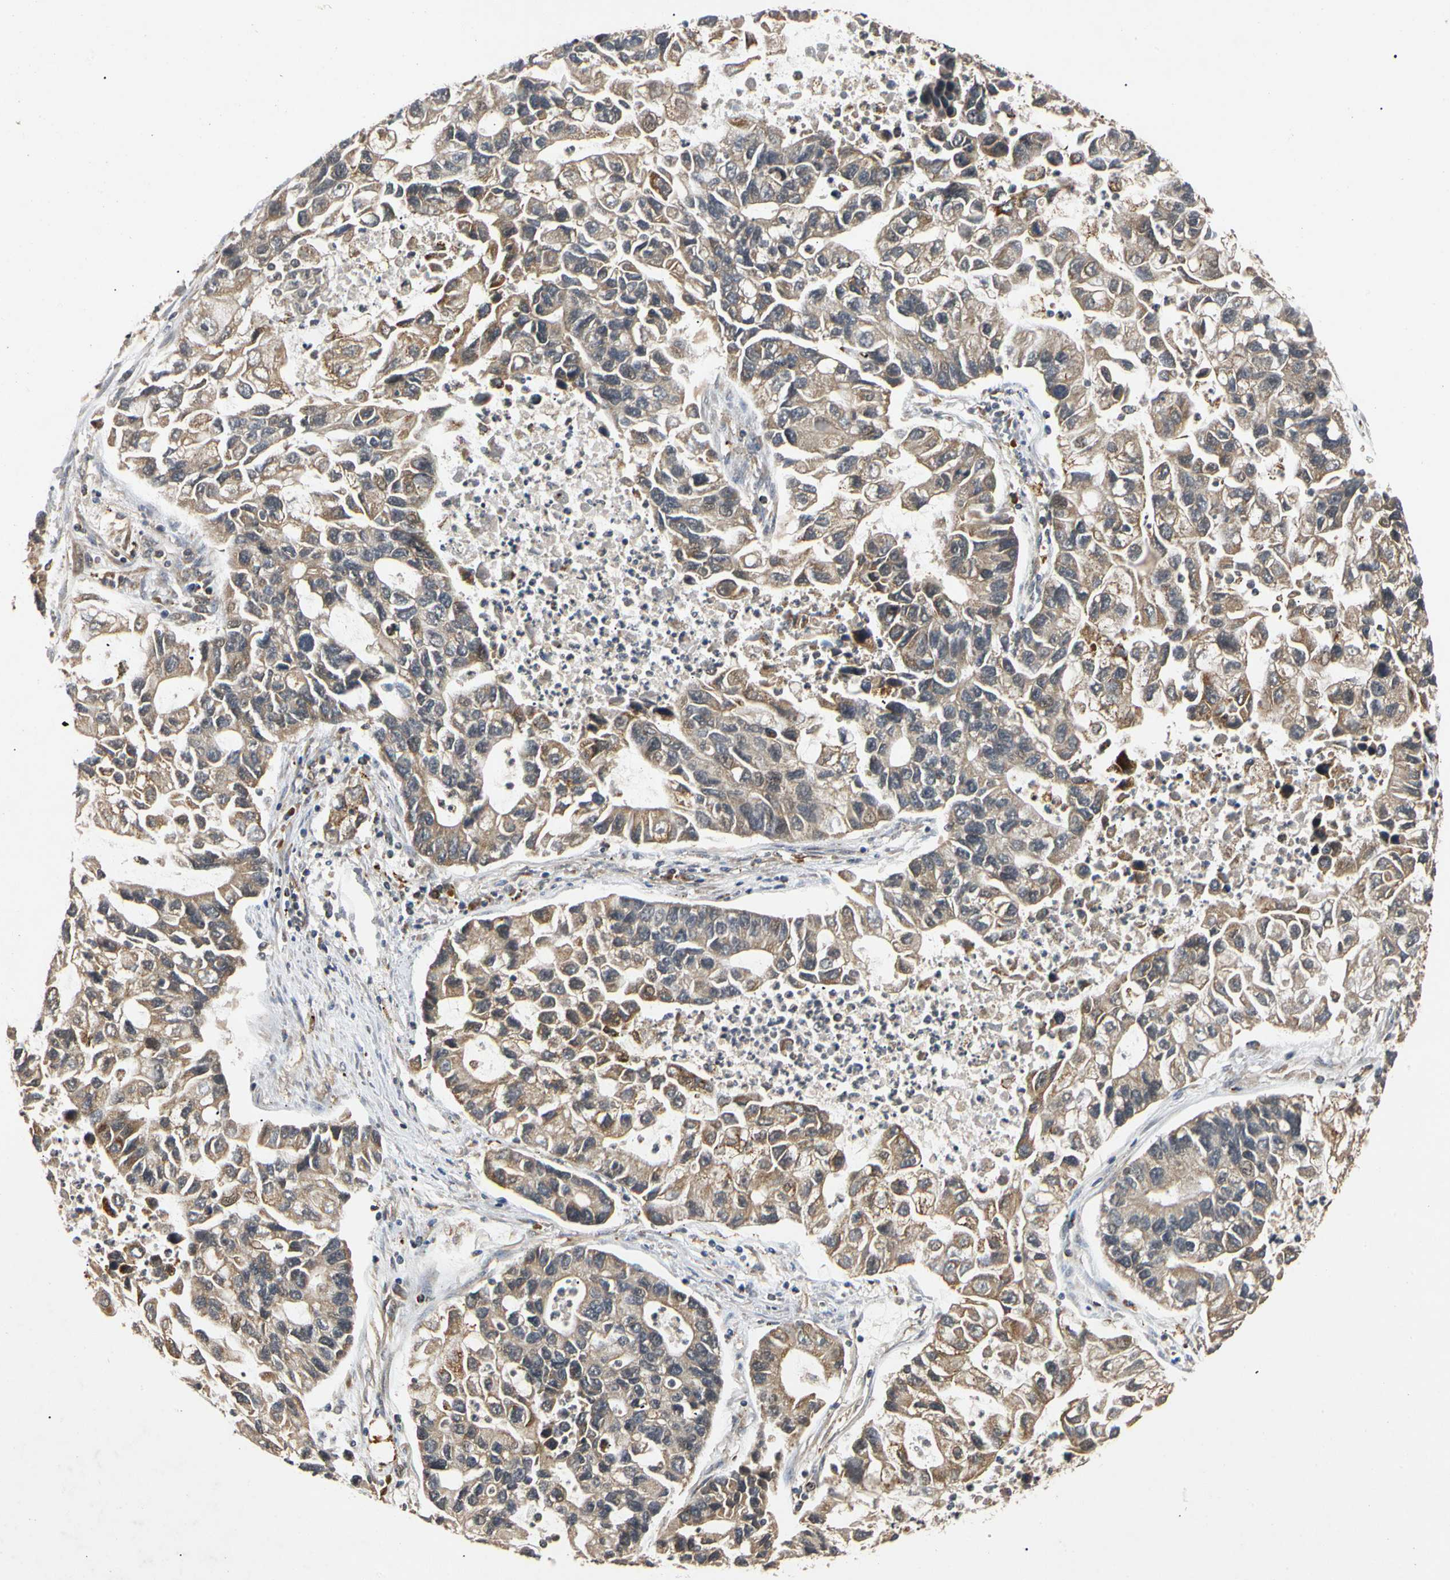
{"staining": {"intensity": "weak", "quantity": ">75%", "location": "cytoplasmic/membranous"}, "tissue": "lung cancer", "cell_type": "Tumor cells", "image_type": "cancer", "snomed": [{"axis": "morphology", "description": "Adenocarcinoma, NOS"}, {"axis": "topography", "description": "Lung"}], "caption": "An image showing weak cytoplasmic/membranous staining in about >75% of tumor cells in adenocarcinoma (lung), as visualized by brown immunohistochemical staining.", "gene": "MRPS22", "patient": {"sex": "female", "age": 51}}